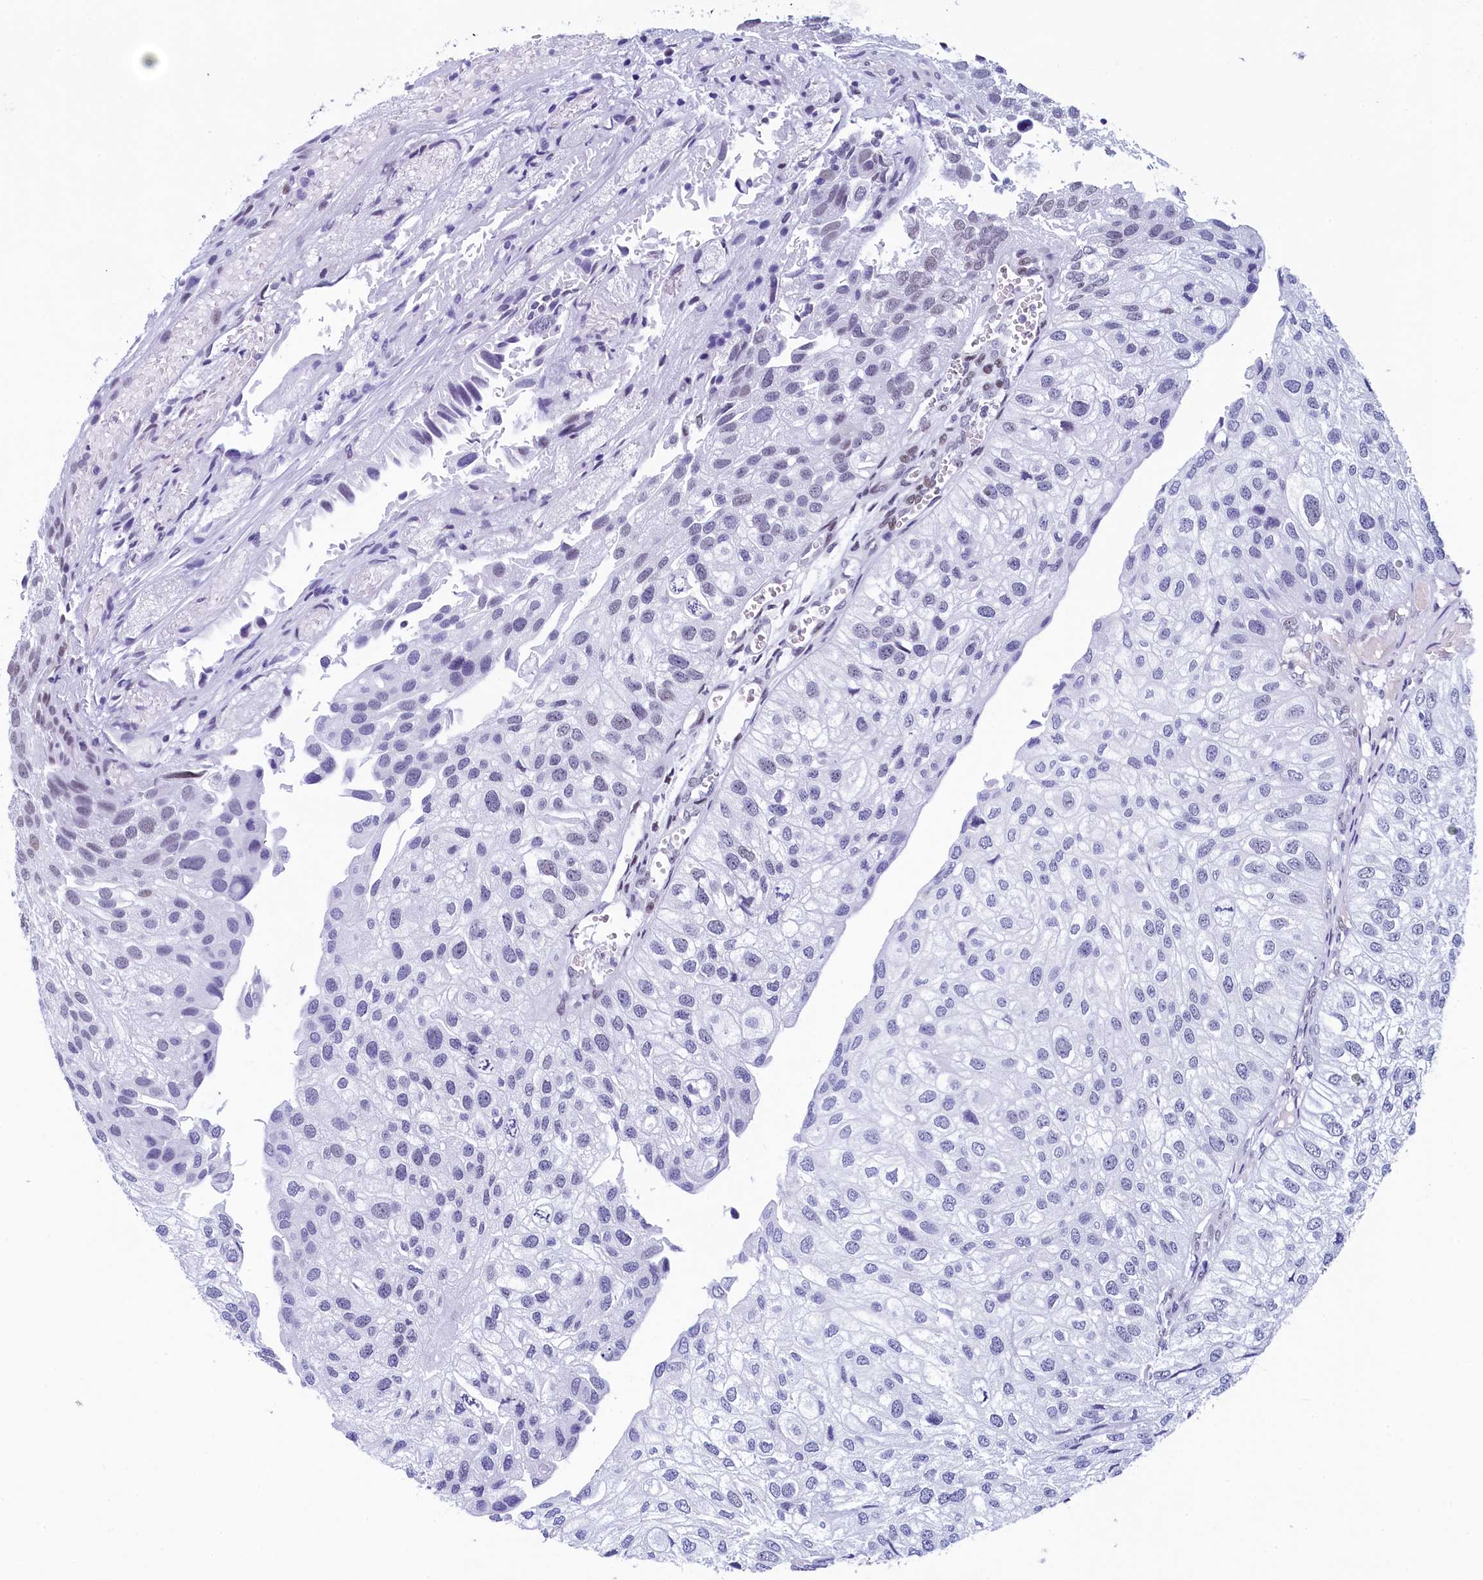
{"staining": {"intensity": "negative", "quantity": "none", "location": "none"}, "tissue": "urothelial cancer", "cell_type": "Tumor cells", "image_type": "cancer", "snomed": [{"axis": "morphology", "description": "Urothelial carcinoma, Low grade"}, {"axis": "topography", "description": "Urinary bladder"}], "caption": "Tumor cells show no significant protein staining in urothelial carcinoma (low-grade). (Stains: DAB immunohistochemistry with hematoxylin counter stain, Microscopy: brightfield microscopy at high magnification).", "gene": "SUGP2", "patient": {"sex": "female", "age": 89}}